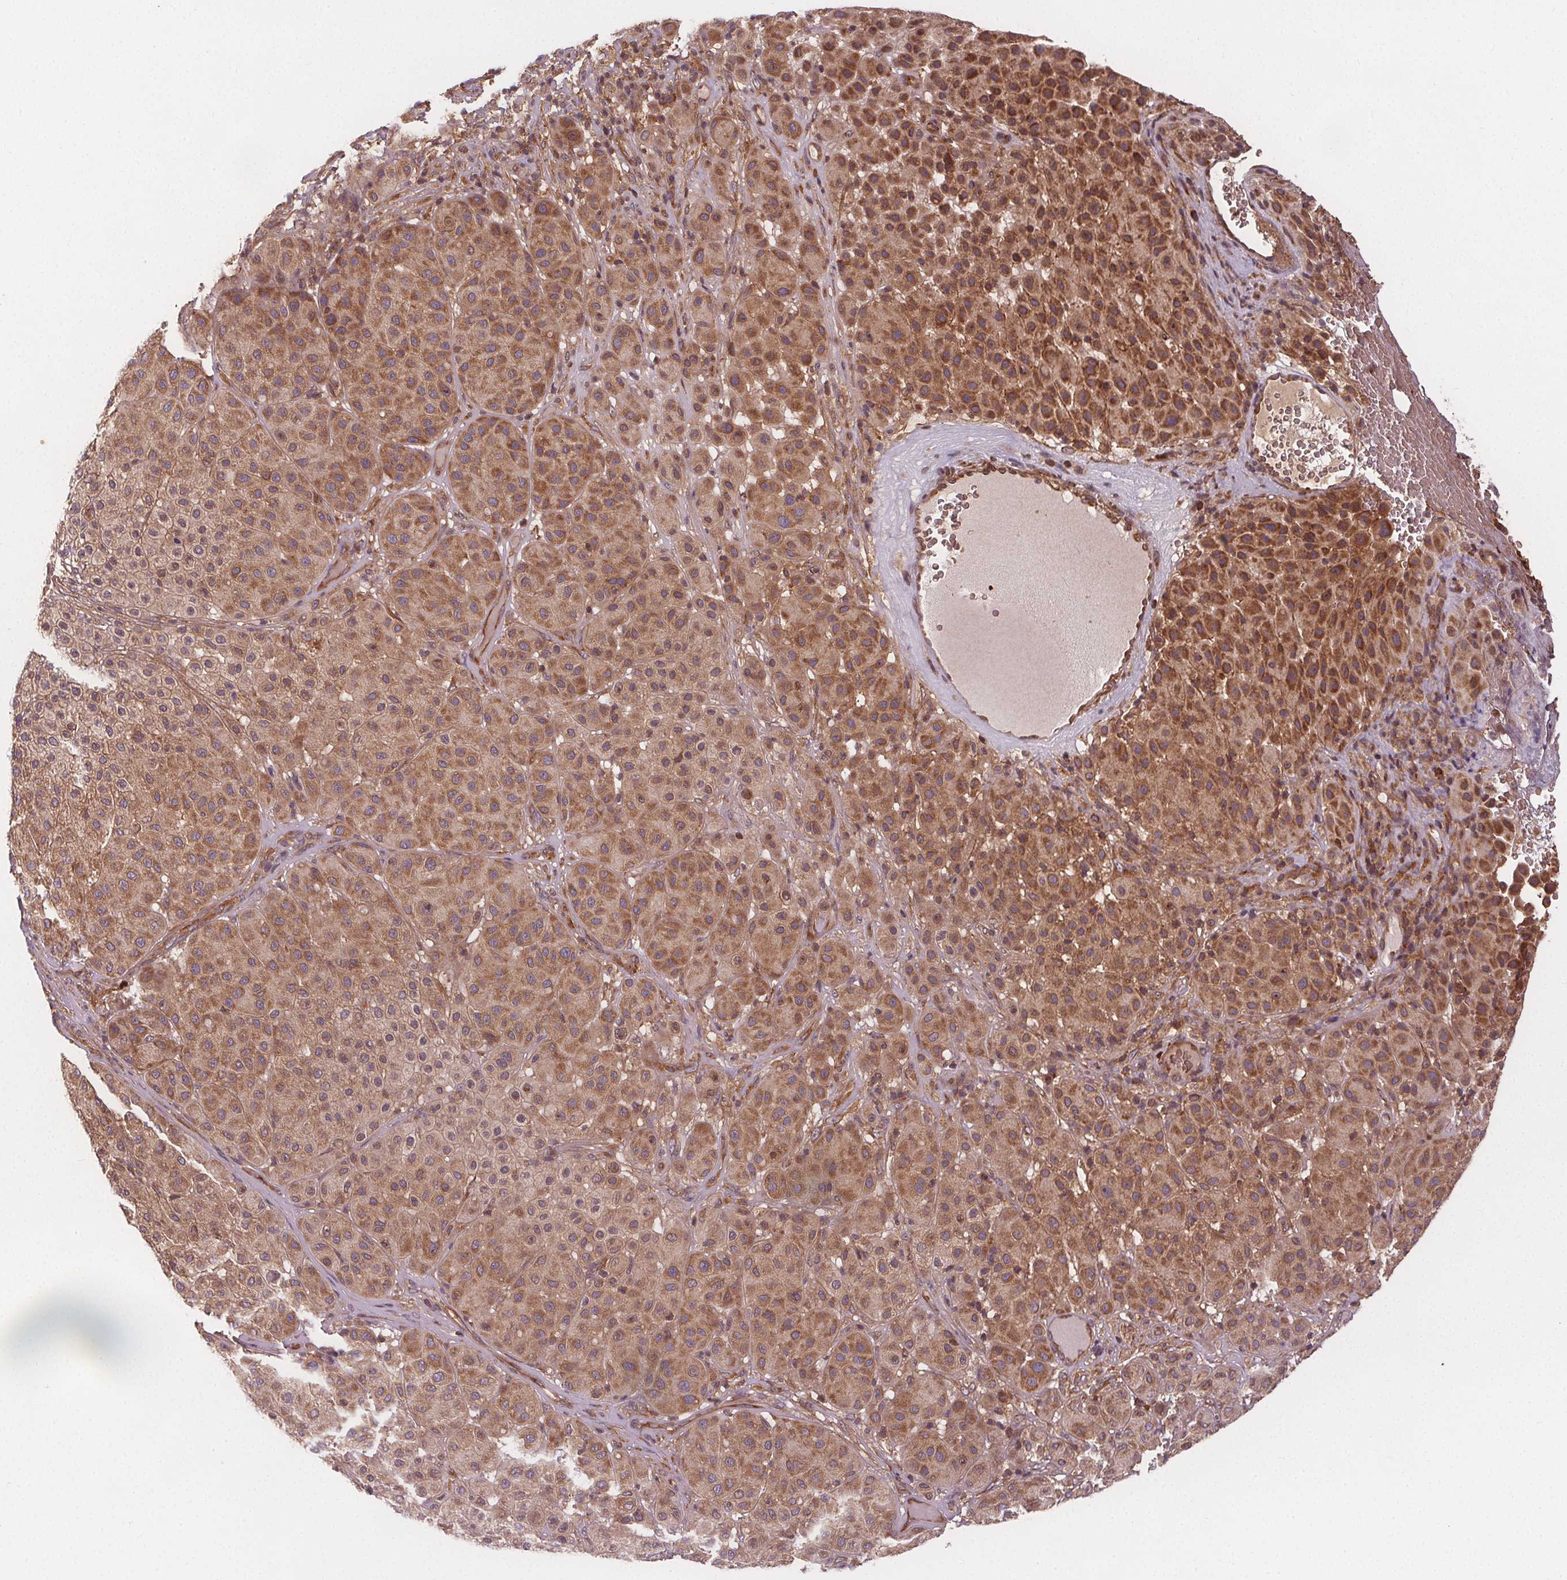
{"staining": {"intensity": "moderate", "quantity": ">75%", "location": "cytoplasmic/membranous"}, "tissue": "melanoma", "cell_type": "Tumor cells", "image_type": "cancer", "snomed": [{"axis": "morphology", "description": "Malignant melanoma, Metastatic site"}, {"axis": "topography", "description": "Smooth muscle"}], "caption": "About >75% of tumor cells in melanoma exhibit moderate cytoplasmic/membranous protein expression as visualized by brown immunohistochemical staining.", "gene": "EIF3D", "patient": {"sex": "male", "age": 41}}